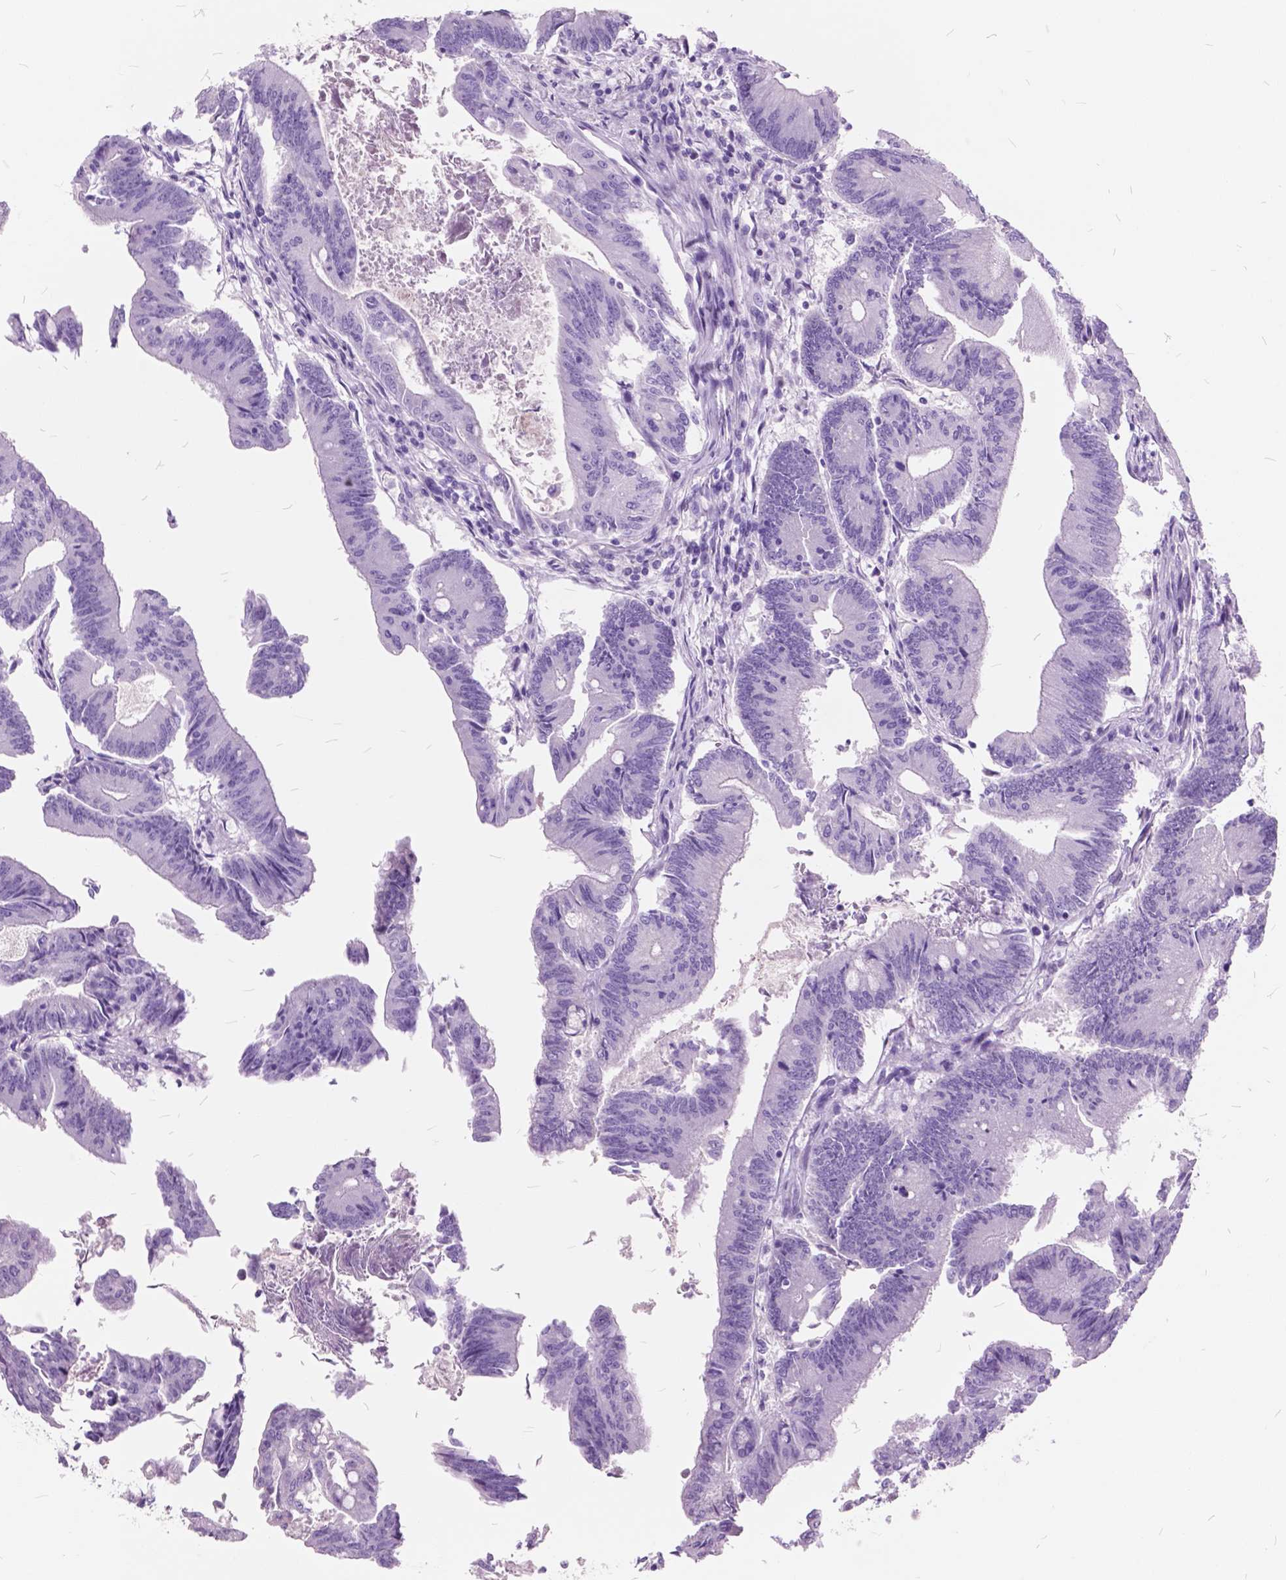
{"staining": {"intensity": "negative", "quantity": "none", "location": "none"}, "tissue": "colorectal cancer", "cell_type": "Tumor cells", "image_type": "cancer", "snomed": [{"axis": "morphology", "description": "Adenocarcinoma, NOS"}, {"axis": "topography", "description": "Colon"}], "caption": "This is an immunohistochemistry histopathology image of human colorectal cancer. There is no staining in tumor cells.", "gene": "GDF9", "patient": {"sex": "female", "age": 70}}